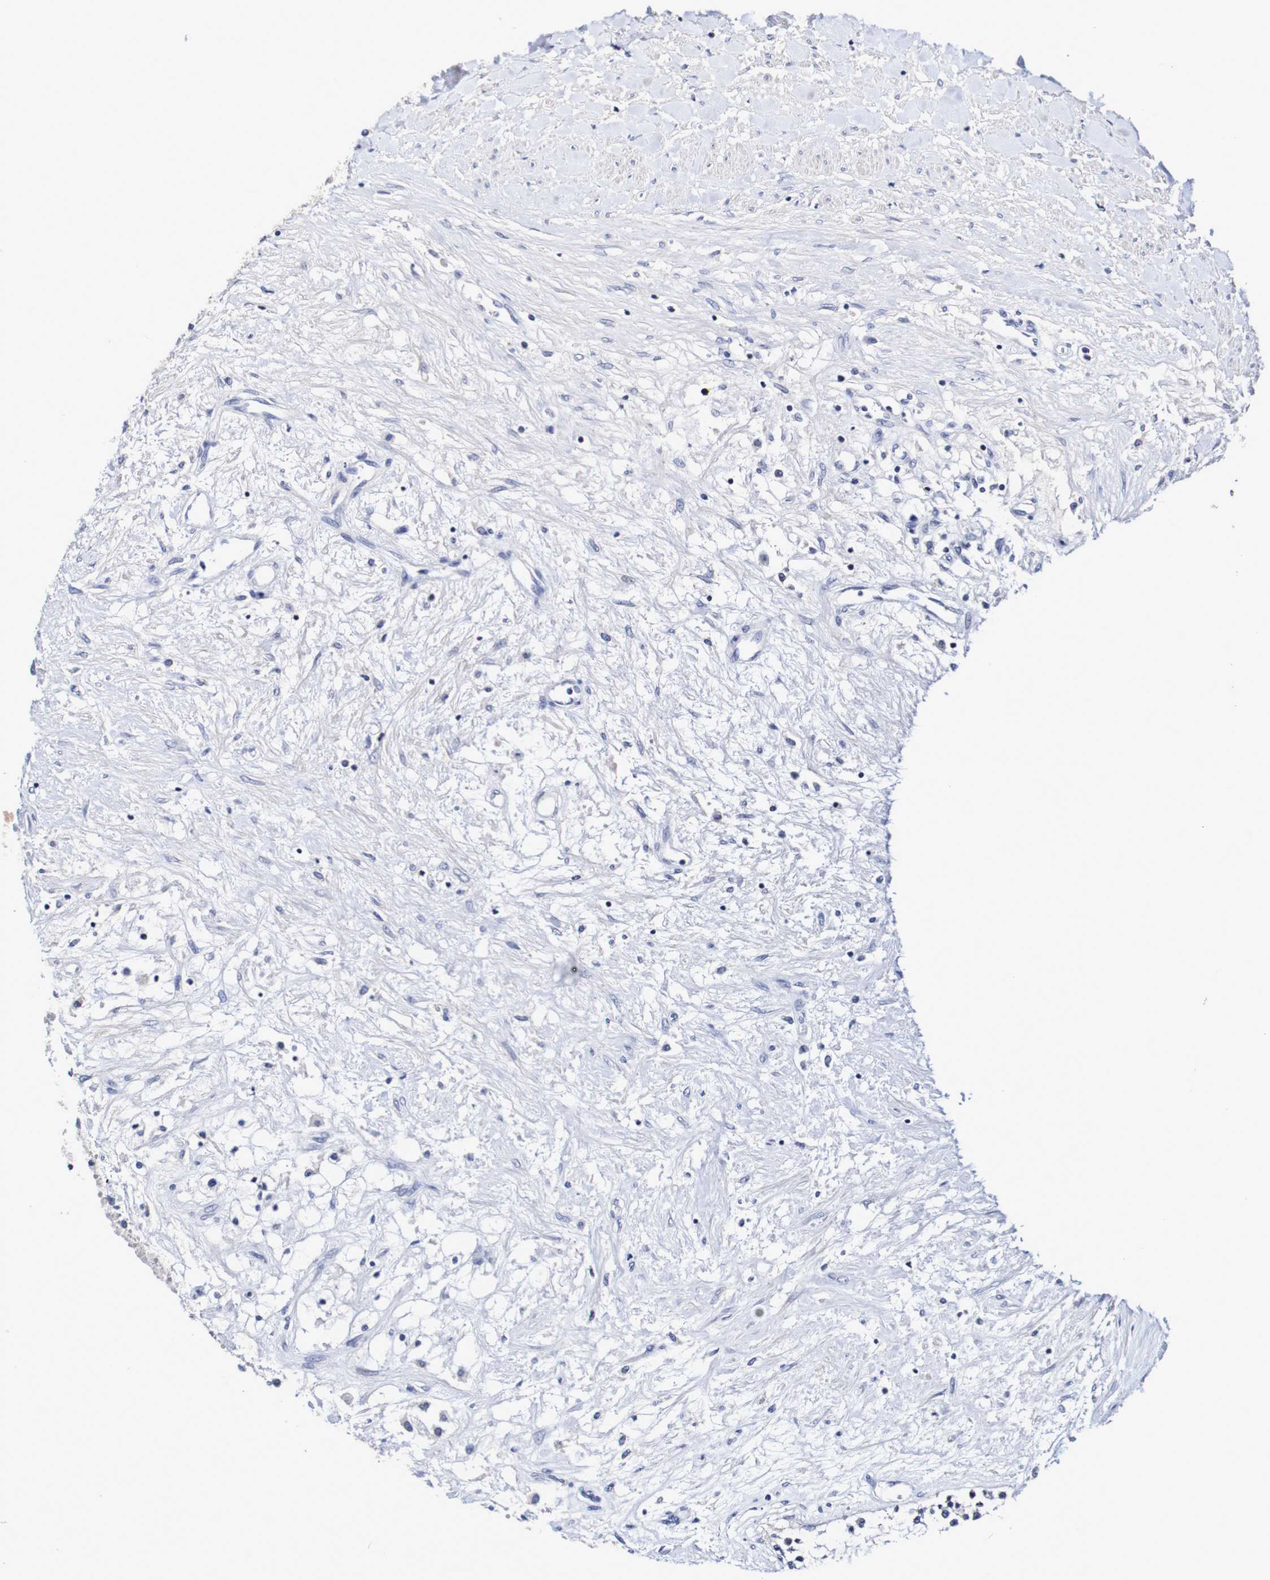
{"staining": {"intensity": "negative", "quantity": "none", "location": "none"}, "tissue": "renal cancer", "cell_type": "Tumor cells", "image_type": "cancer", "snomed": [{"axis": "morphology", "description": "Adenocarcinoma, NOS"}, {"axis": "topography", "description": "Kidney"}], "caption": "Tumor cells show no significant protein staining in renal adenocarcinoma. (Brightfield microscopy of DAB (3,3'-diaminobenzidine) immunohistochemistry (IHC) at high magnification).", "gene": "ACVR1C", "patient": {"sex": "male", "age": 68}}